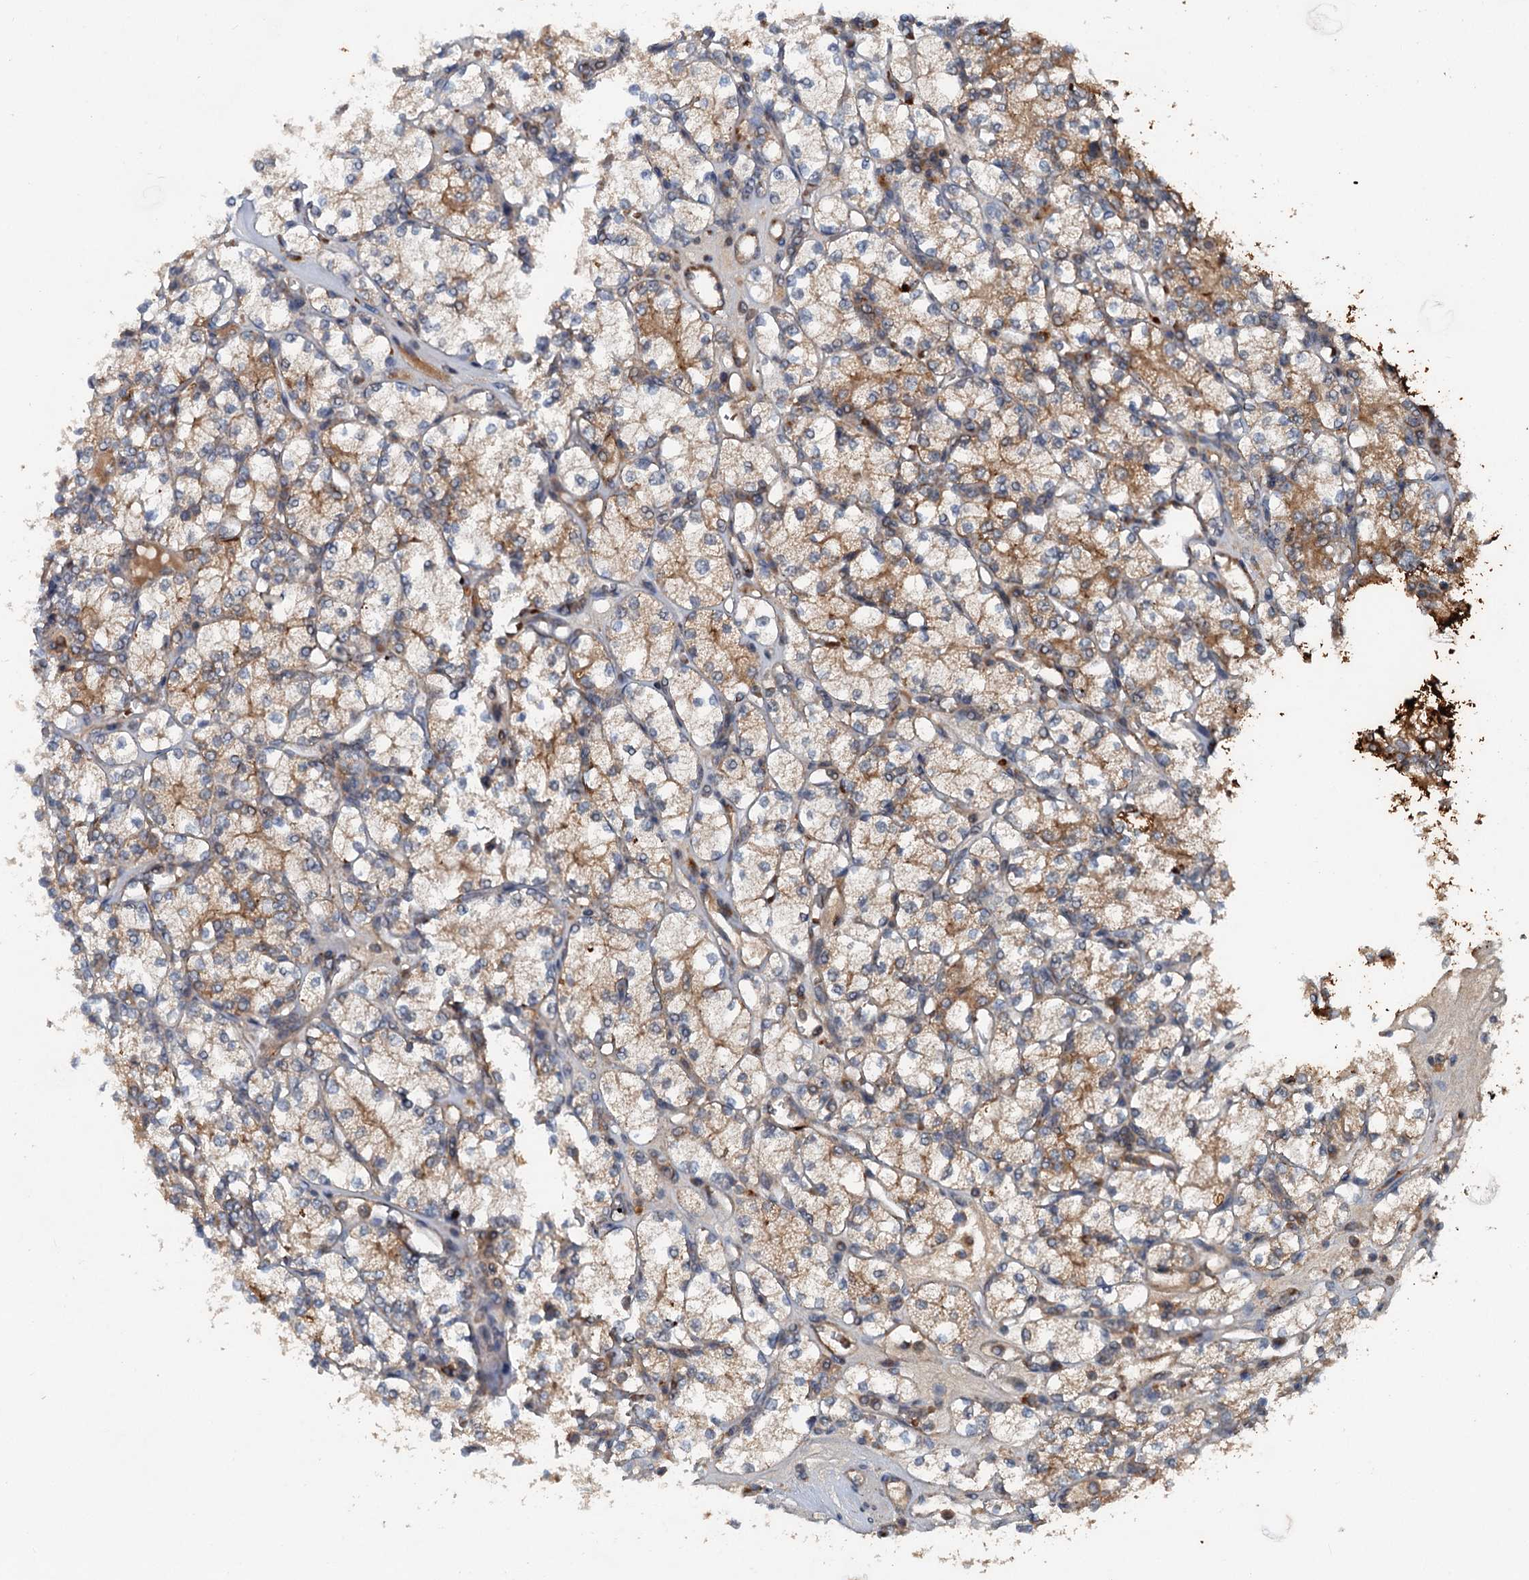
{"staining": {"intensity": "moderate", "quantity": ">75%", "location": "cytoplasmic/membranous"}, "tissue": "renal cancer", "cell_type": "Tumor cells", "image_type": "cancer", "snomed": [{"axis": "morphology", "description": "Adenocarcinoma, NOS"}, {"axis": "topography", "description": "Kidney"}], "caption": "Protein staining shows moderate cytoplasmic/membranous positivity in about >75% of tumor cells in adenocarcinoma (renal).", "gene": "N4BP2L2", "patient": {"sex": "male", "age": 77}}